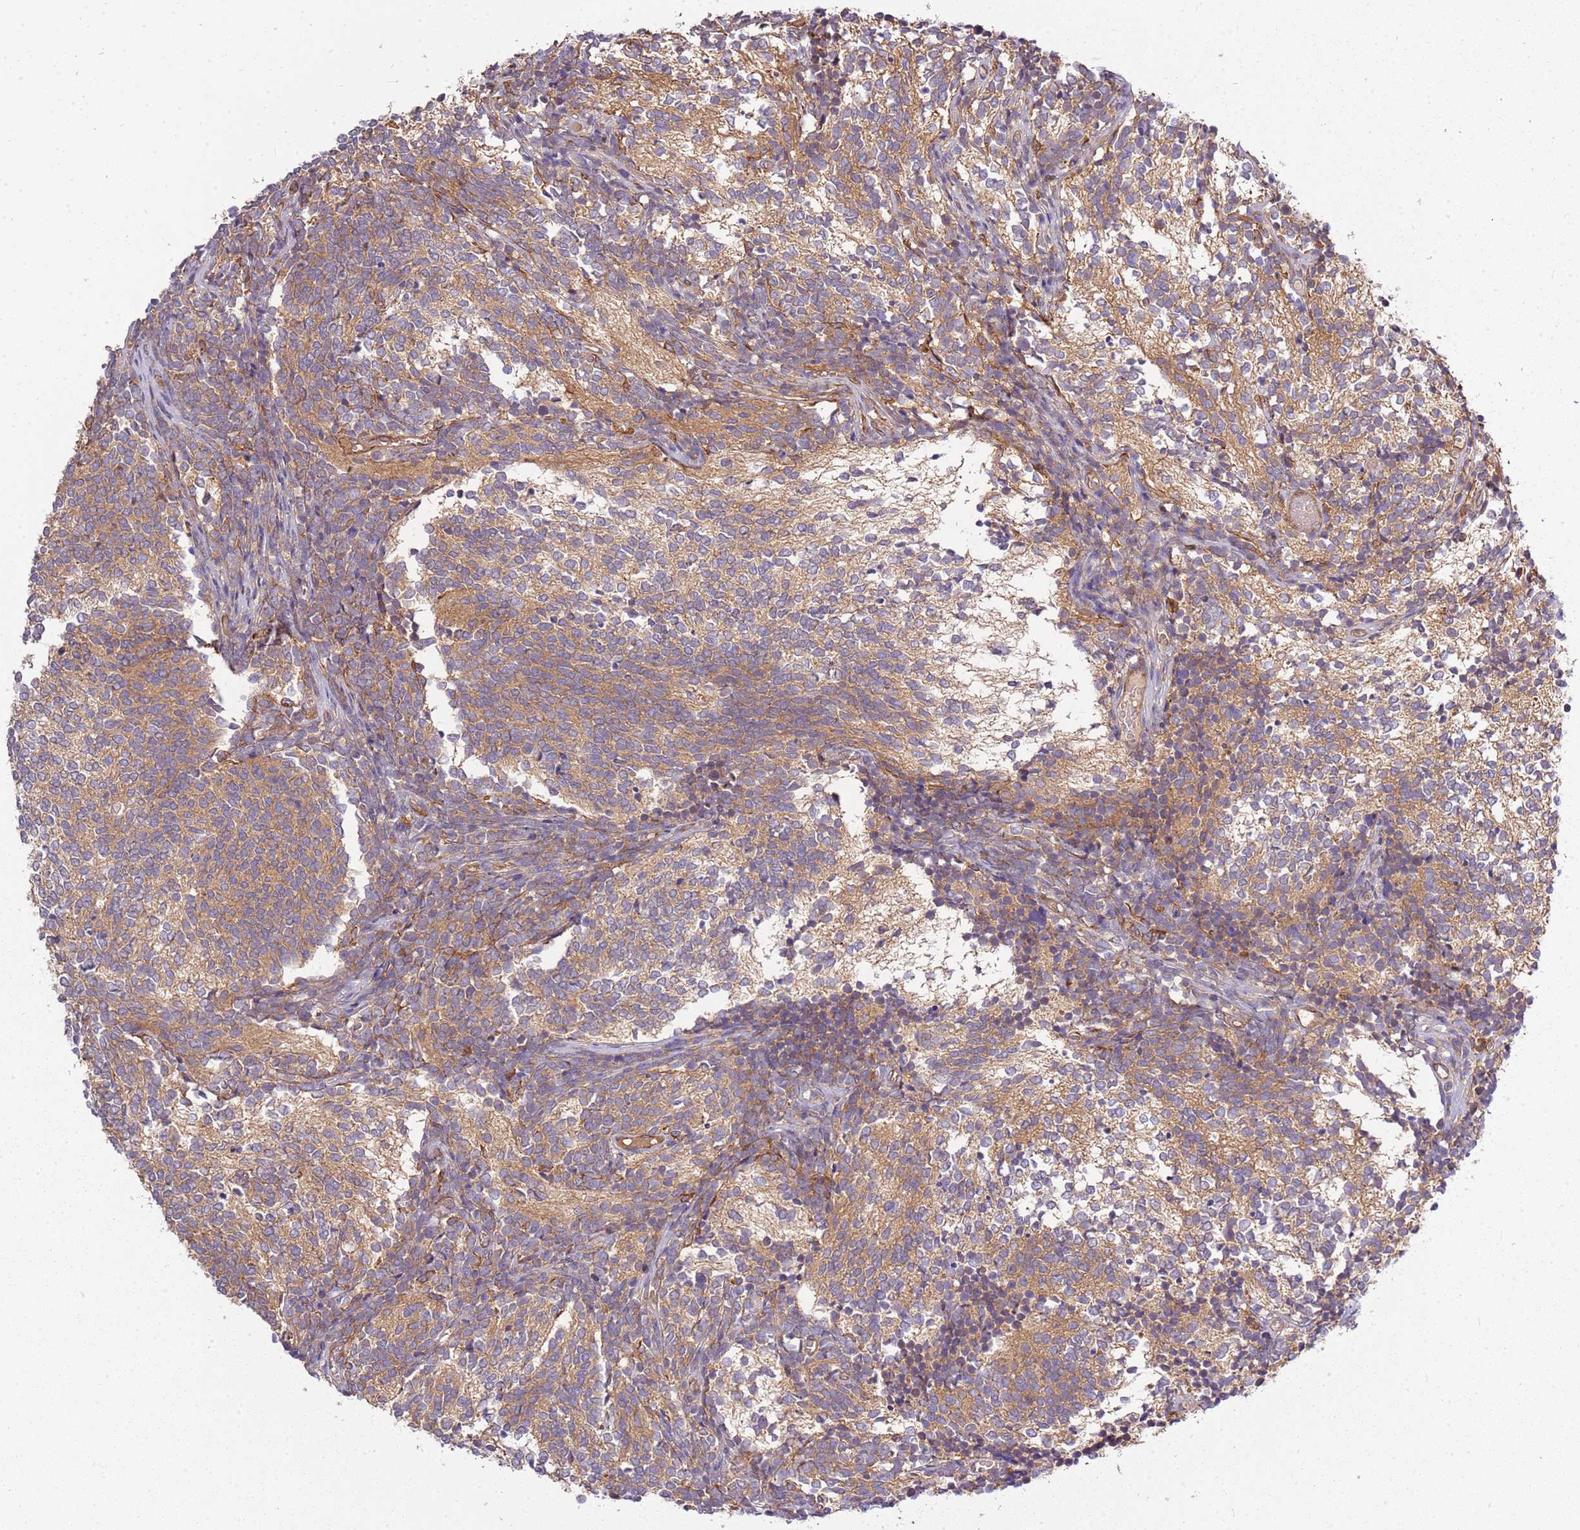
{"staining": {"intensity": "moderate", "quantity": "25%-75%", "location": "cytoplasmic/membranous"}, "tissue": "glioma", "cell_type": "Tumor cells", "image_type": "cancer", "snomed": [{"axis": "morphology", "description": "Glioma, malignant, Low grade"}, {"axis": "topography", "description": "Brain"}], "caption": "Immunohistochemistry (IHC) (DAB) staining of human glioma reveals moderate cytoplasmic/membranous protein positivity in about 25%-75% of tumor cells.", "gene": "GNL1", "patient": {"sex": "female", "age": 1}}